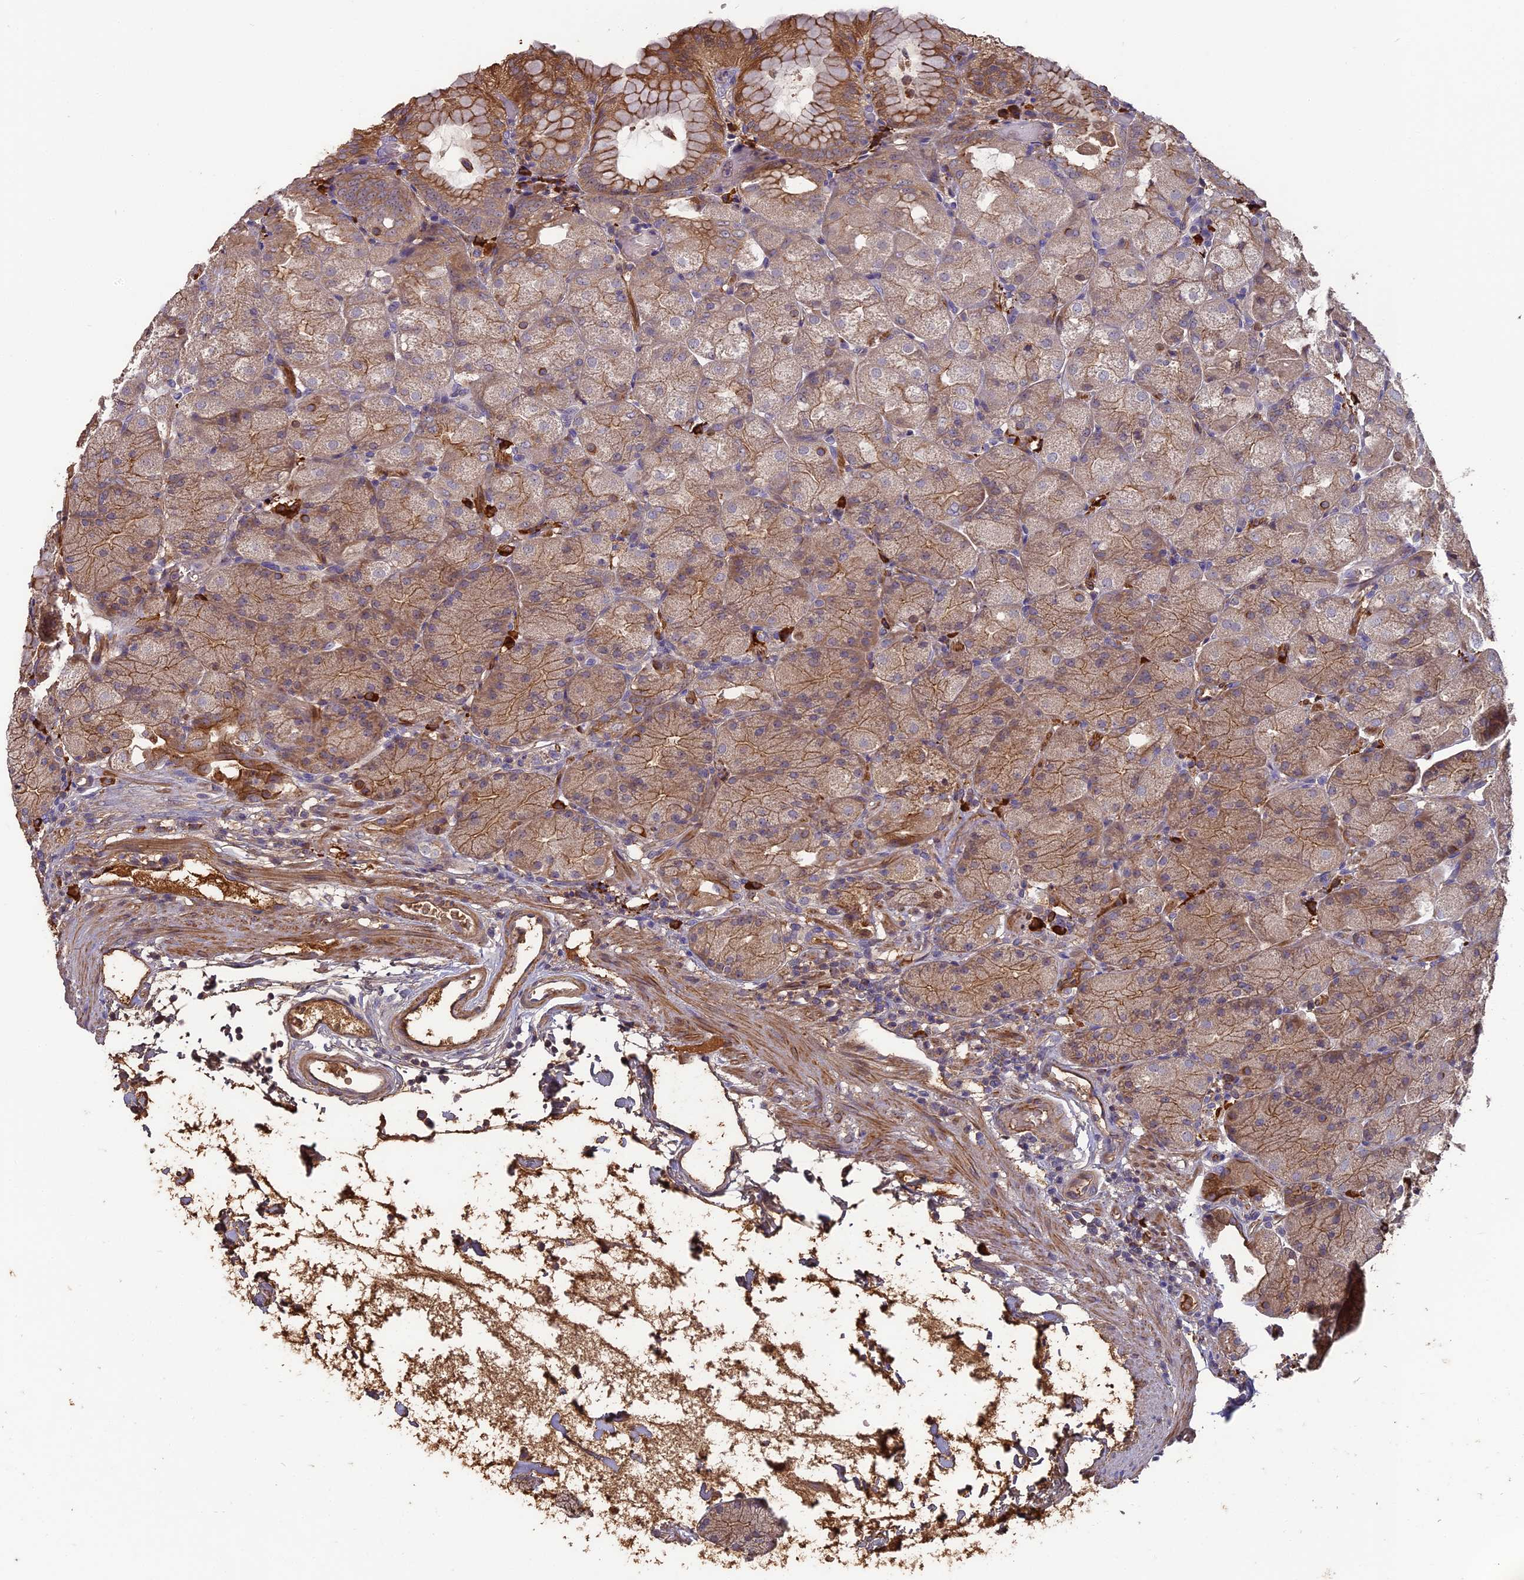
{"staining": {"intensity": "moderate", "quantity": ">75%", "location": "cytoplasmic/membranous"}, "tissue": "stomach", "cell_type": "Glandular cells", "image_type": "normal", "snomed": [{"axis": "morphology", "description": "Normal tissue, NOS"}, {"axis": "topography", "description": "Stomach, upper"}, {"axis": "topography", "description": "Stomach, lower"}], "caption": "Glandular cells exhibit moderate cytoplasmic/membranous staining in about >75% of cells in unremarkable stomach.", "gene": "ERMAP", "patient": {"sex": "male", "age": 62}}